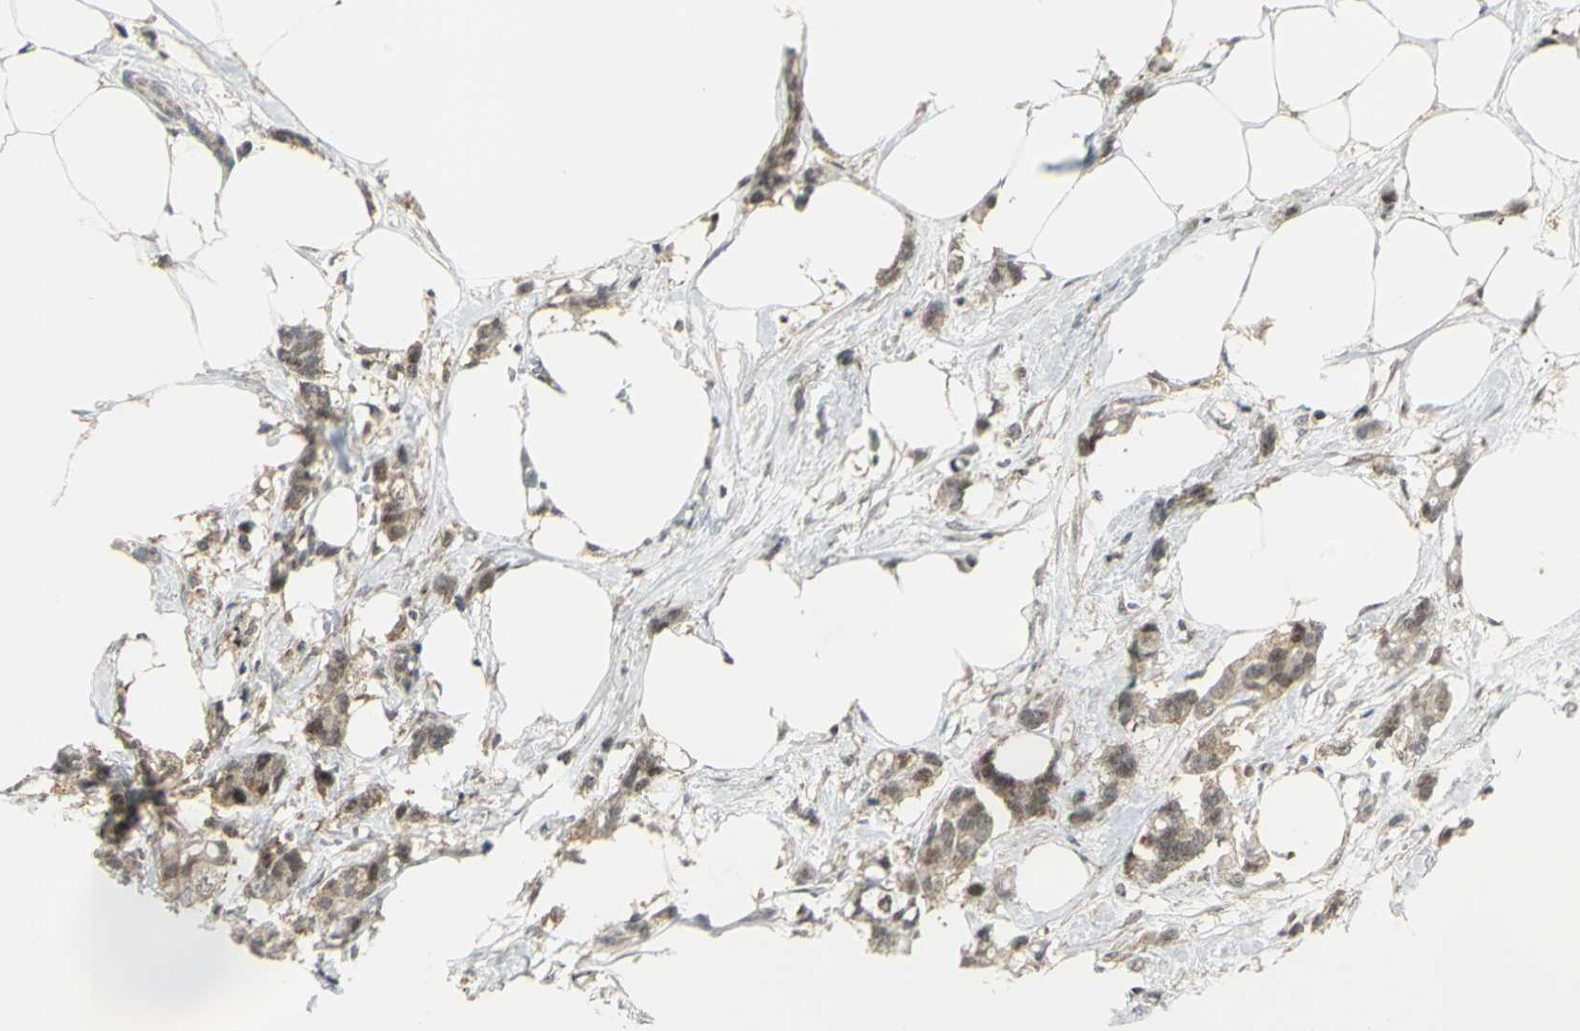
{"staining": {"intensity": "weak", "quantity": "25%-75%", "location": "cytoplasmic/membranous"}, "tissue": "breast cancer", "cell_type": "Tumor cells", "image_type": "cancer", "snomed": [{"axis": "morphology", "description": "Duct carcinoma"}, {"axis": "topography", "description": "Breast"}], "caption": "Brown immunohistochemical staining in human intraductal carcinoma (breast) shows weak cytoplasmic/membranous staining in about 25%-75% of tumor cells.", "gene": "PSMA4", "patient": {"sex": "female", "age": 84}}